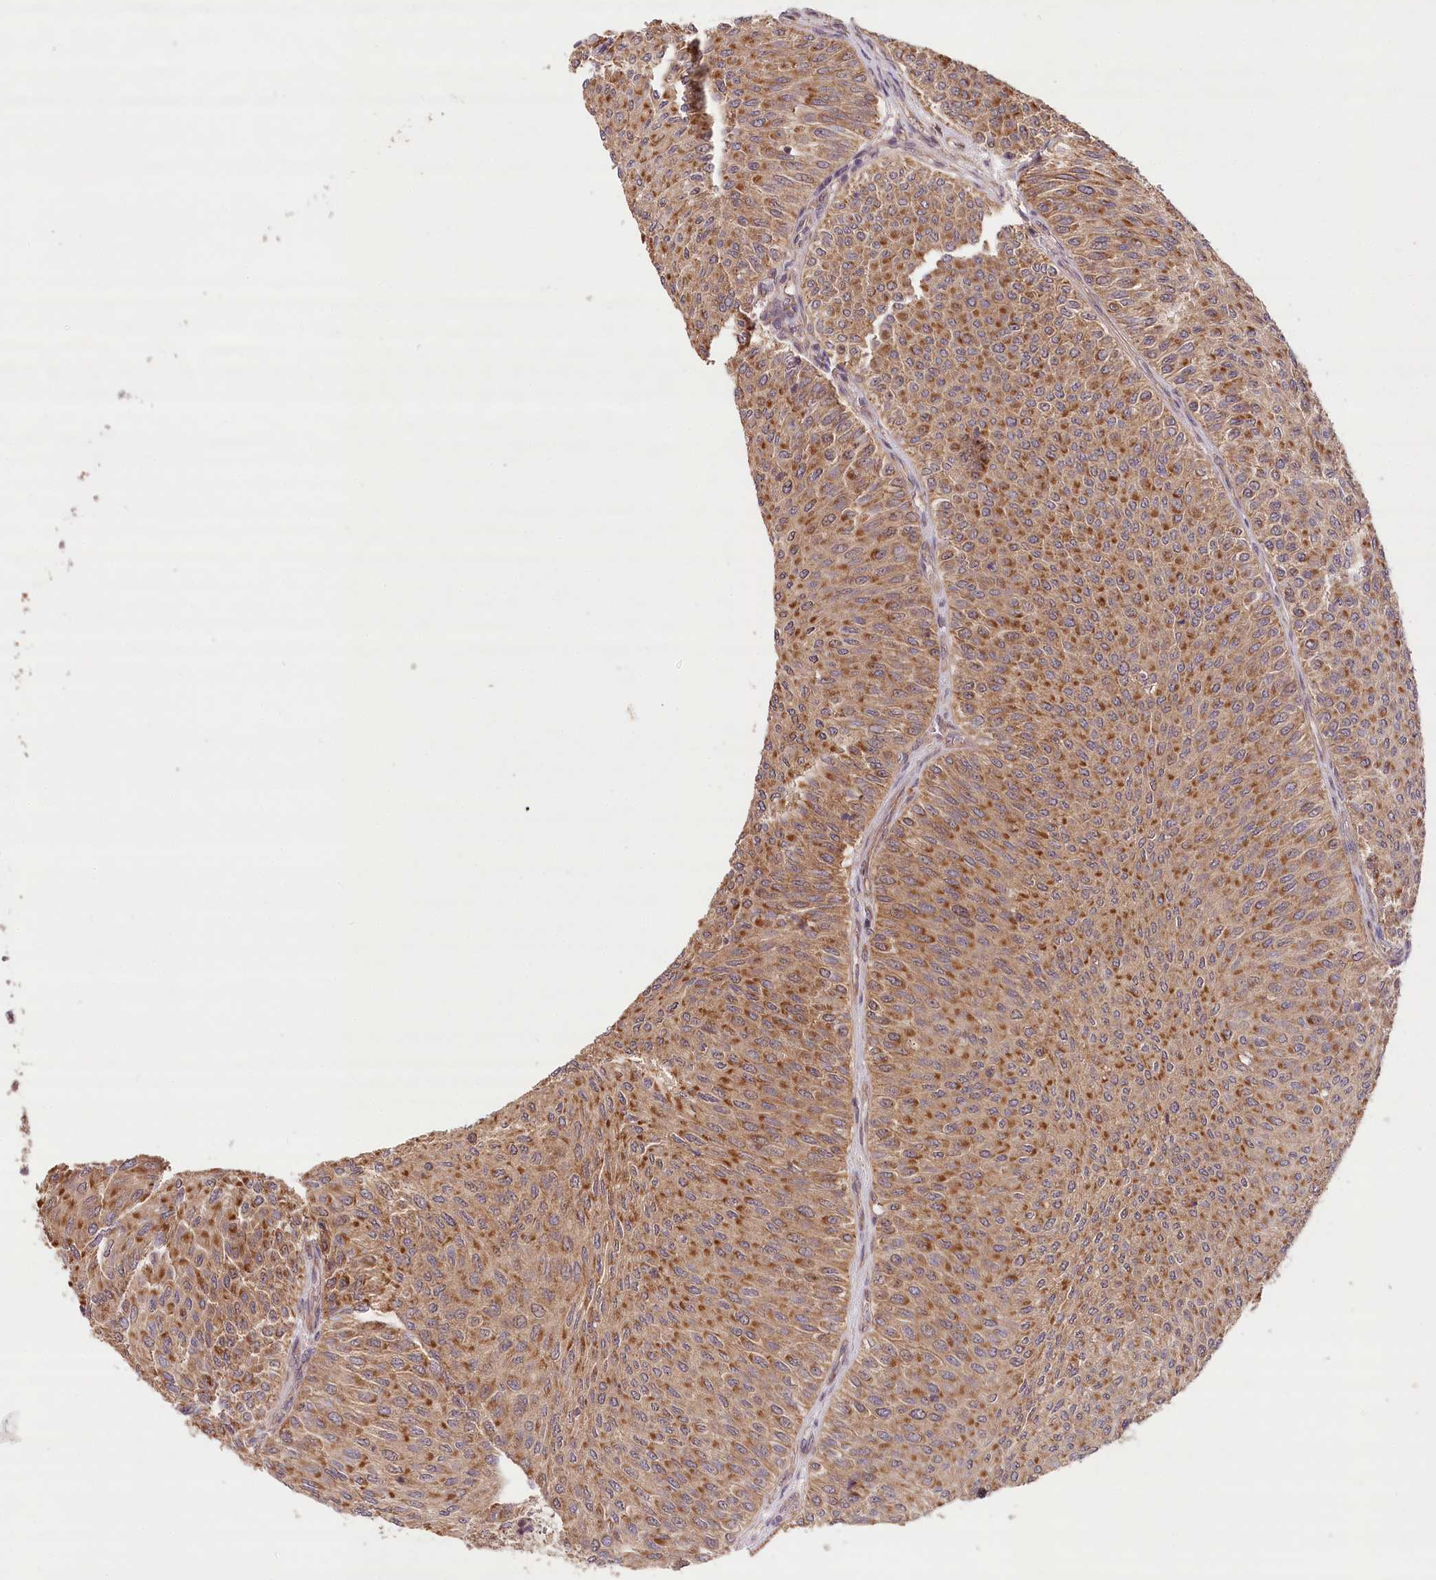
{"staining": {"intensity": "strong", "quantity": ">75%", "location": "cytoplasmic/membranous"}, "tissue": "urothelial cancer", "cell_type": "Tumor cells", "image_type": "cancer", "snomed": [{"axis": "morphology", "description": "Urothelial carcinoma, Low grade"}, {"axis": "topography", "description": "Urinary bladder"}], "caption": "Tumor cells reveal high levels of strong cytoplasmic/membranous positivity in approximately >75% of cells in human urothelial cancer. Nuclei are stained in blue.", "gene": "LSS", "patient": {"sex": "male", "age": 78}}